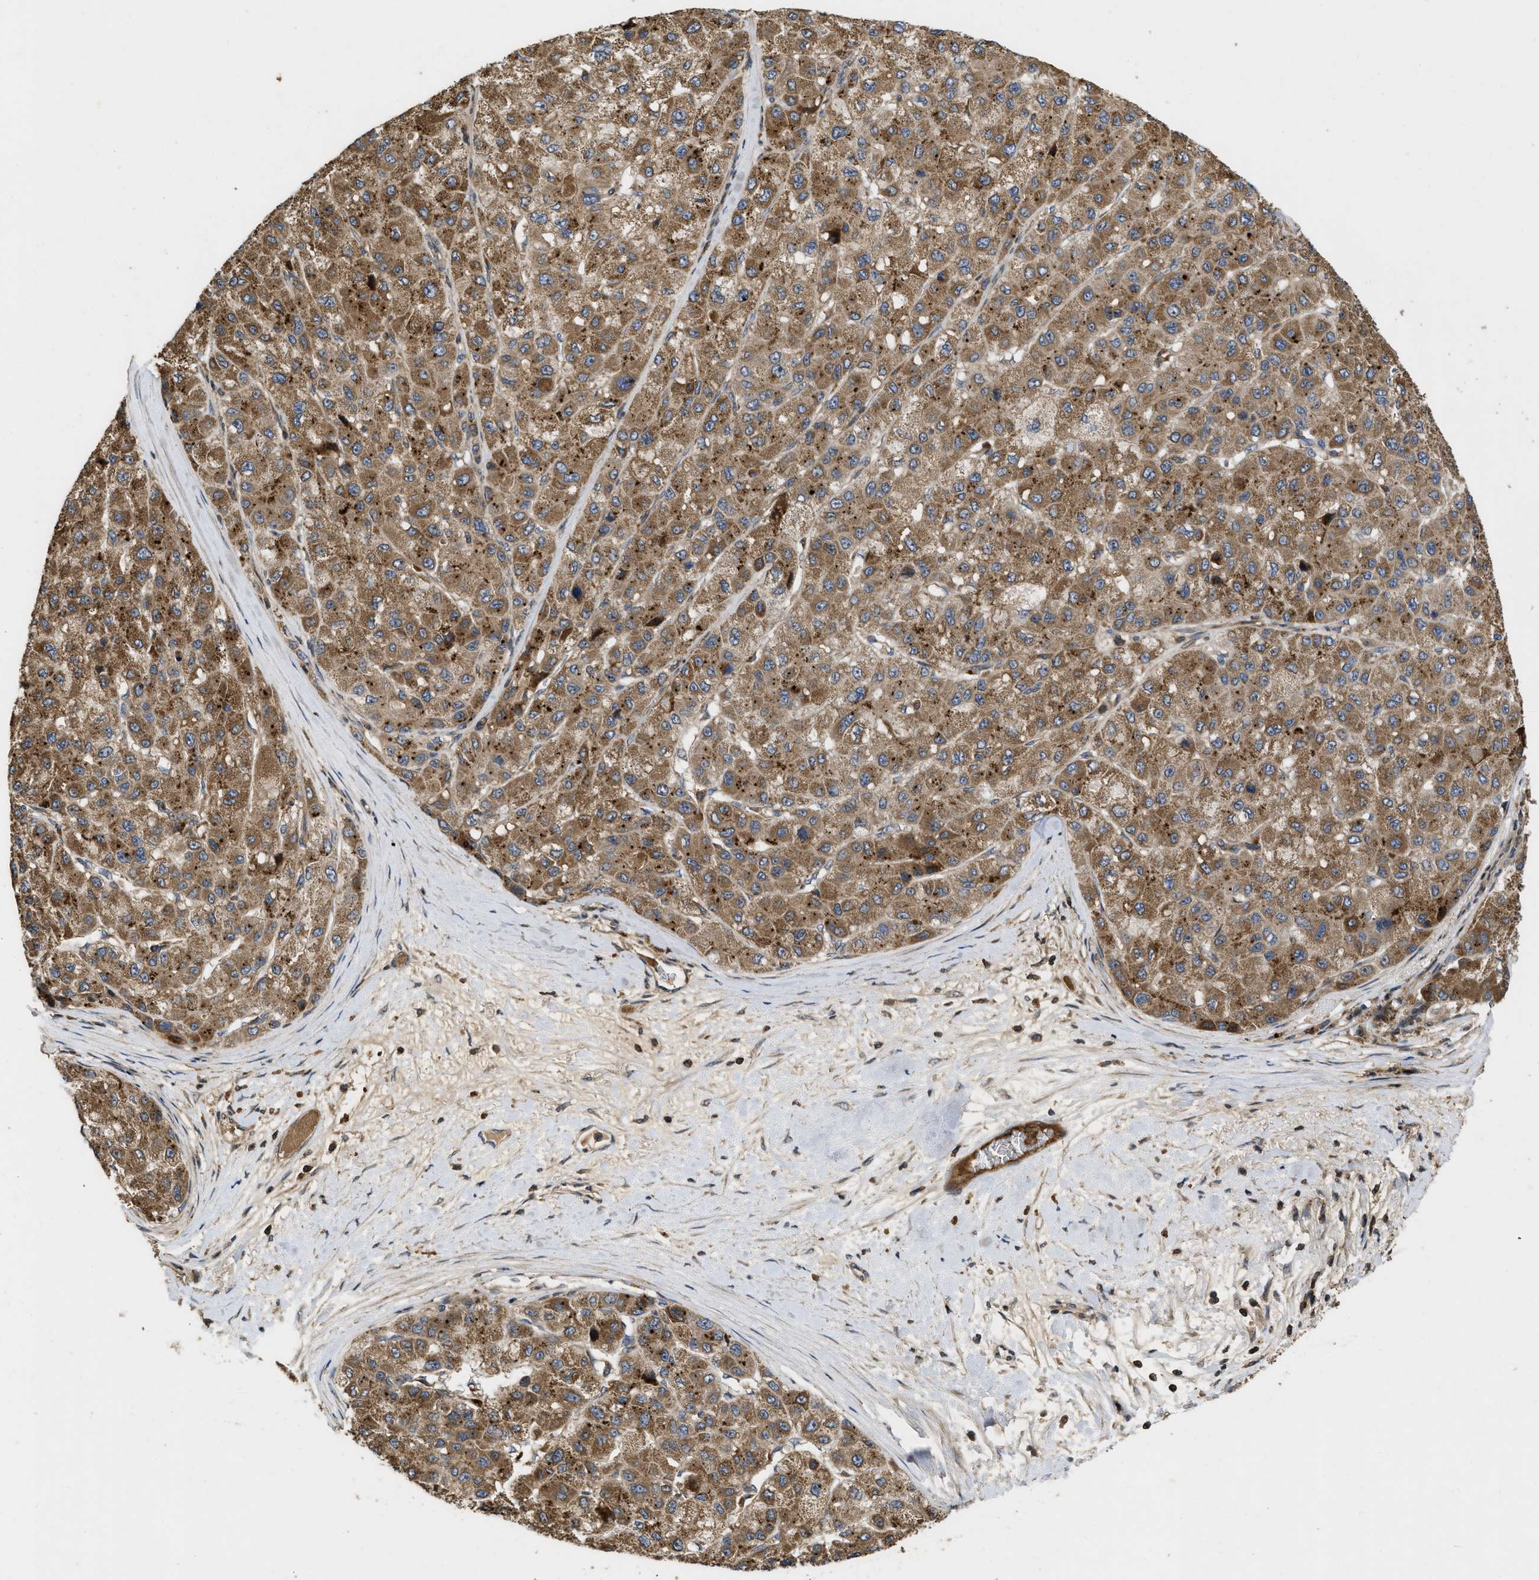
{"staining": {"intensity": "moderate", "quantity": ">75%", "location": "cytoplasmic/membranous"}, "tissue": "liver cancer", "cell_type": "Tumor cells", "image_type": "cancer", "snomed": [{"axis": "morphology", "description": "Carcinoma, Hepatocellular, NOS"}, {"axis": "topography", "description": "Liver"}], "caption": "This histopathology image reveals immunohistochemistry (IHC) staining of human hepatocellular carcinoma (liver), with medium moderate cytoplasmic/membranous expression in about >75% of tumor cells.", "gene": "CBR3", "patient": {"sex": "male", "age": 80}}